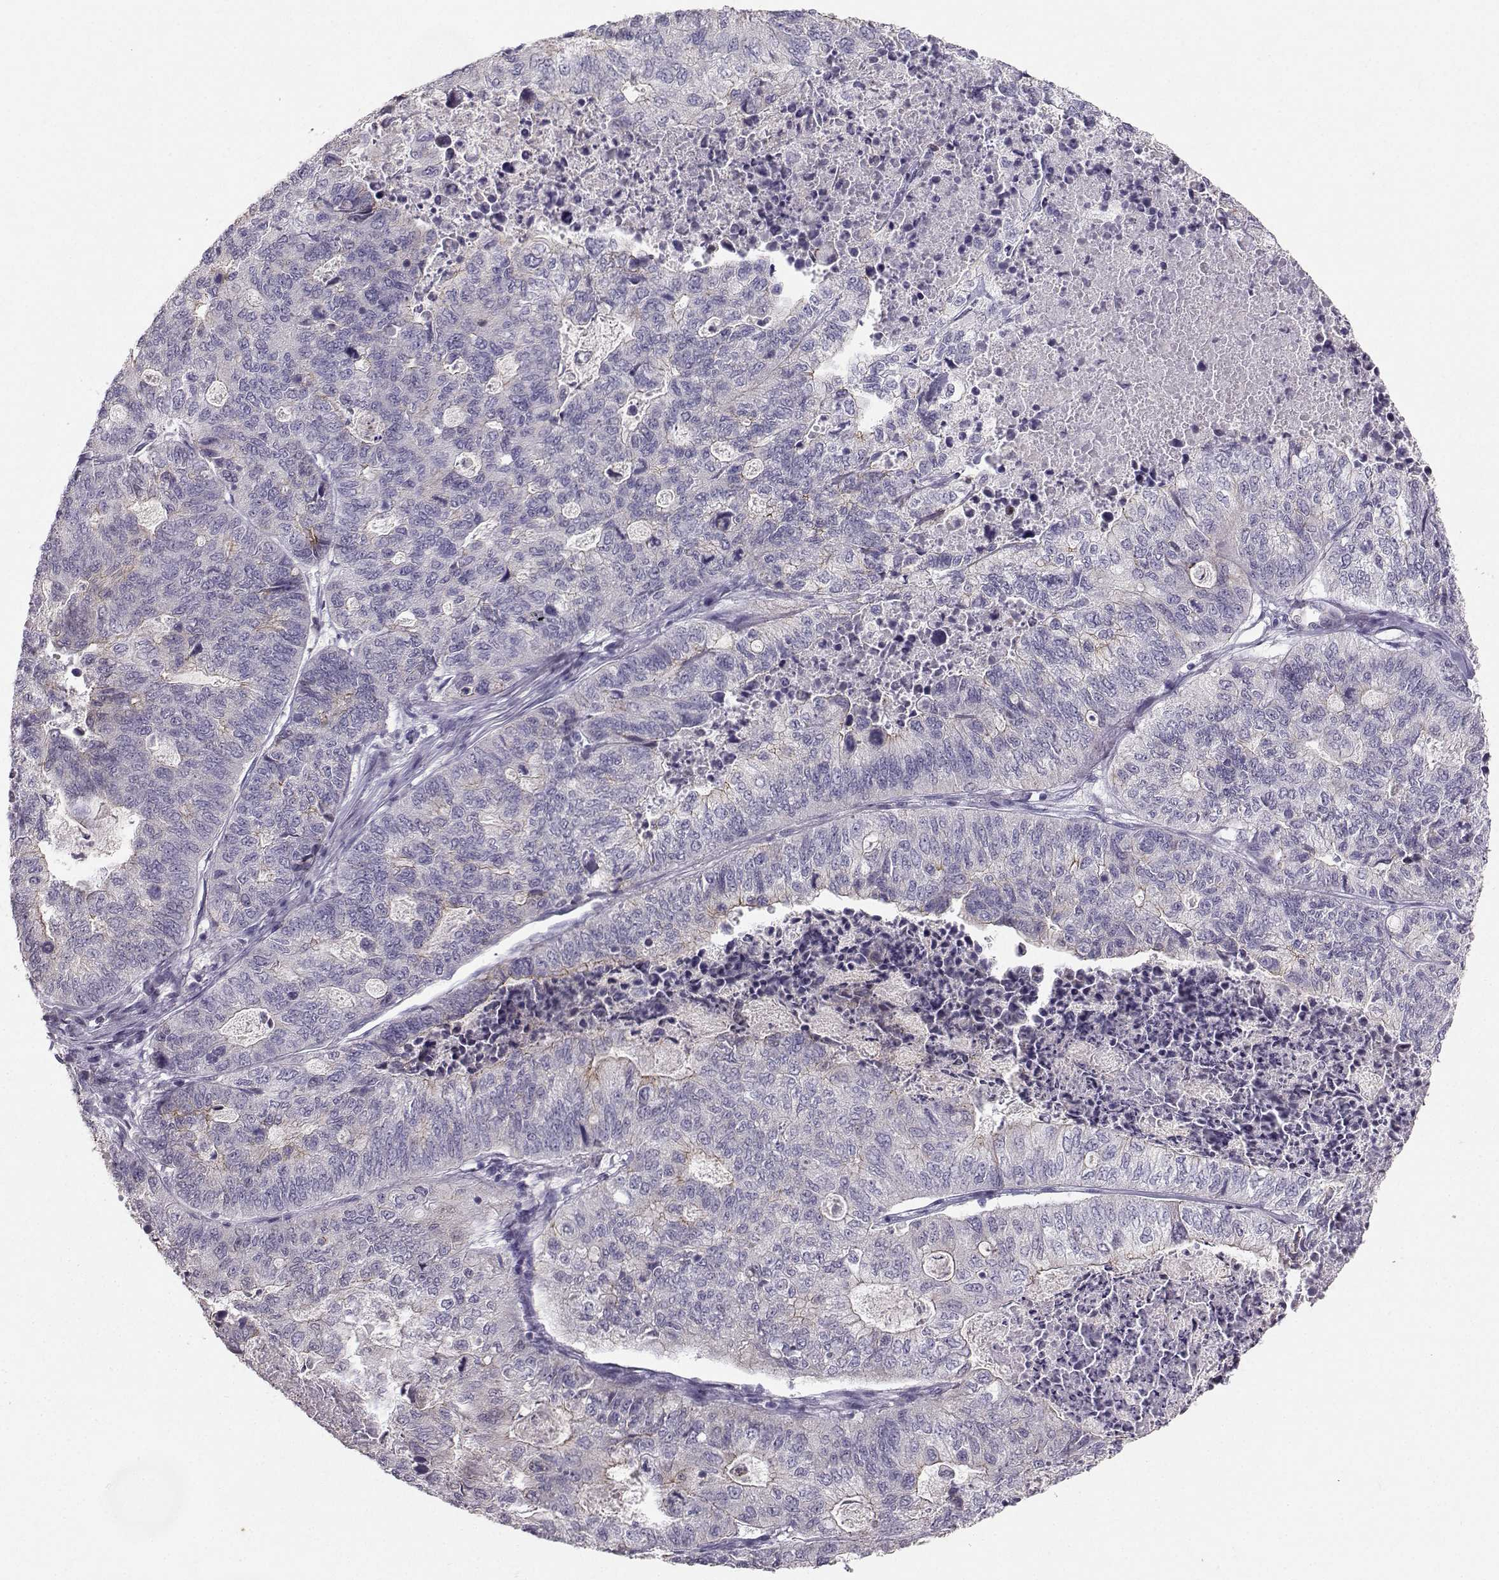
{"staining": {"intensity": "moderate", "quantity": "<25%", "location": "cytoplasmic/membranous"}, "tissue": "stomach cancer", "cell_type": "Tumor cells", "image_type": "cancer", "snomed": [{"axis": "morphology", "description": "Adenocarcinoma, NOS"}, {"axis": "topography", "description": "Stomach, upper"}], "caption": "Stomach cancer stained for a protein reveals moderate cytoplasmic/membranous positivity in tumor cells.", "gene": "PKP2", "patient": {"sex": "female", "age": 67}}